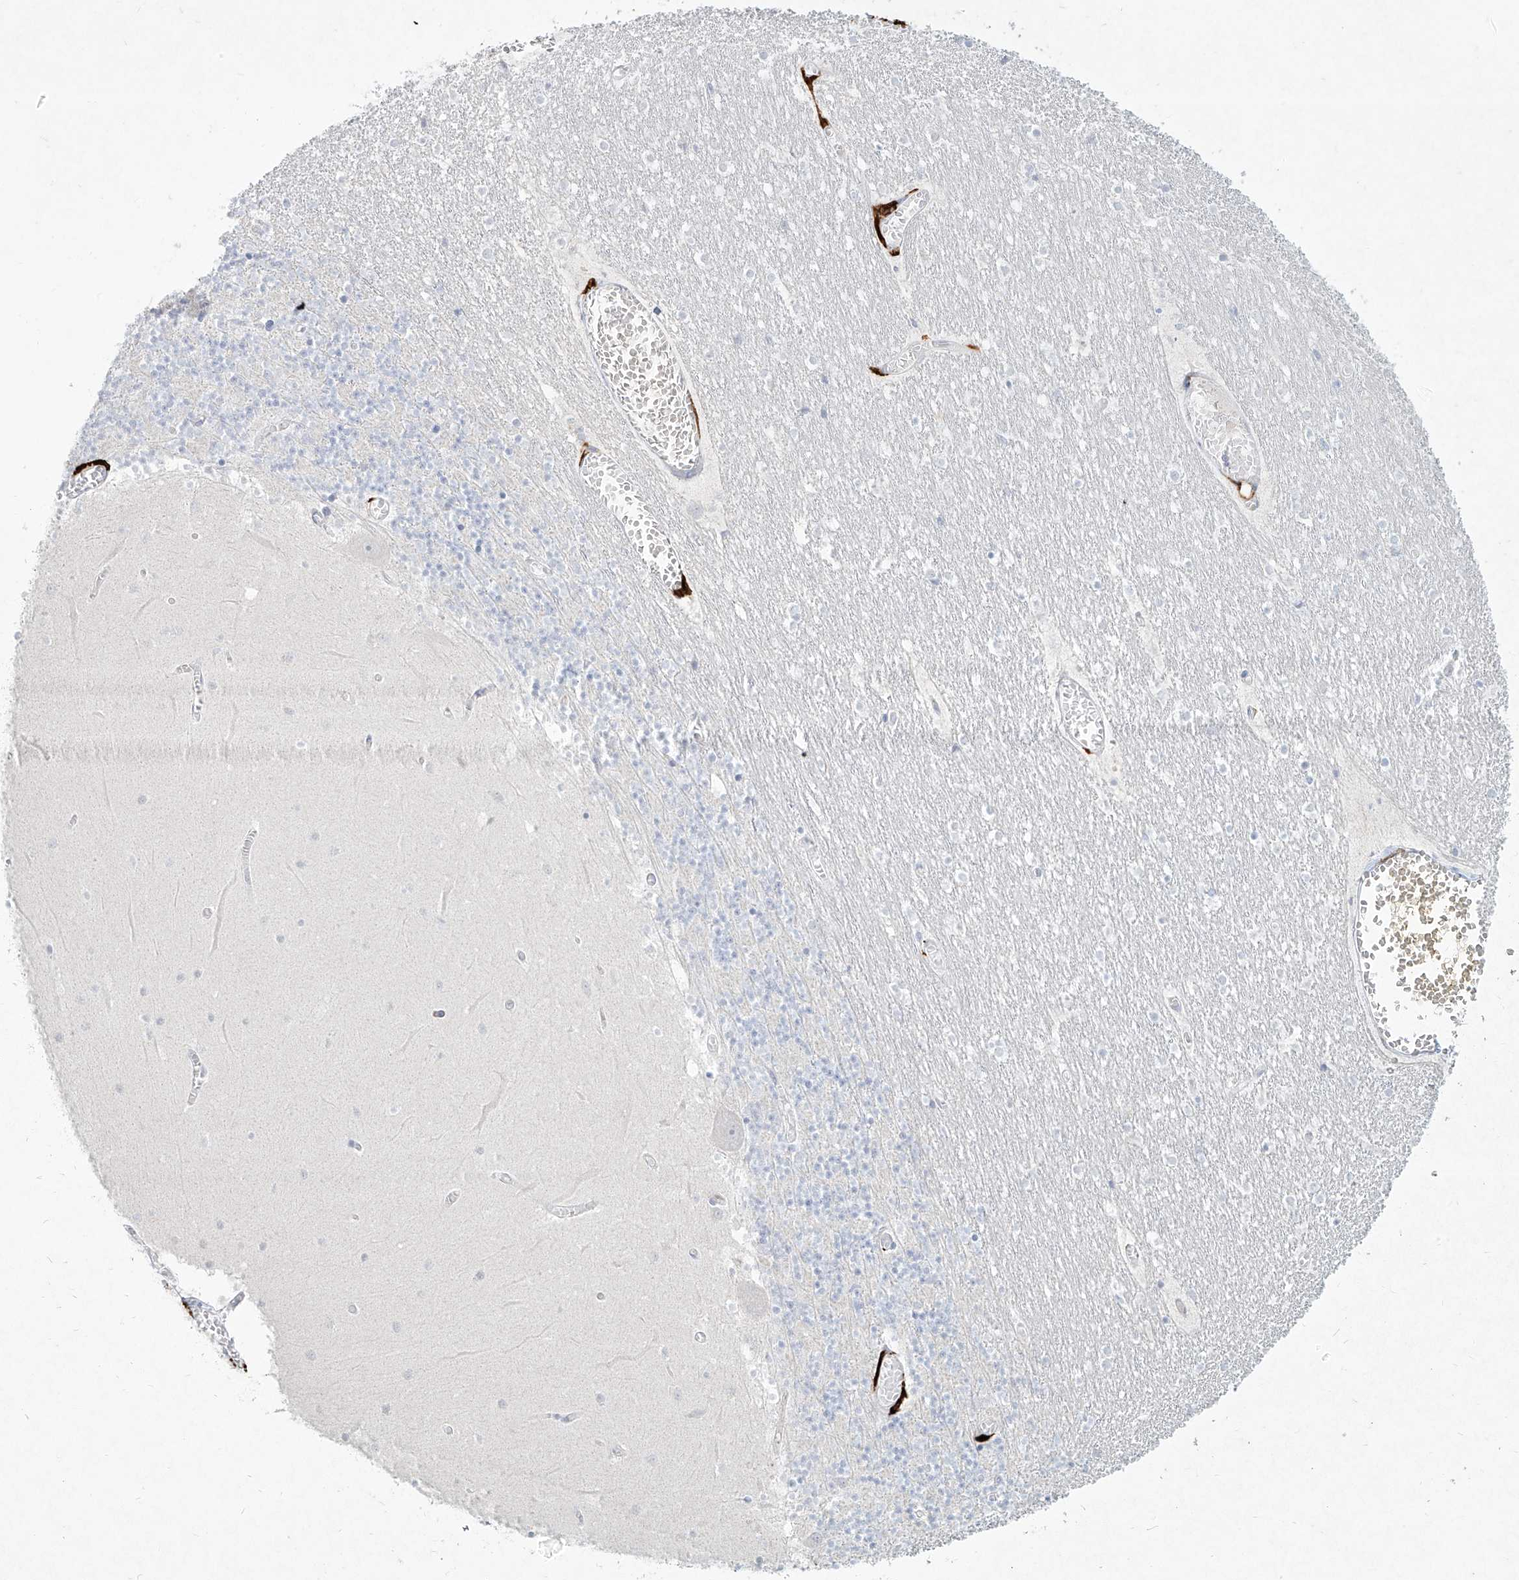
{"staining": {"intensity": "negative", "quantity": "none", "location": "none"}, "tissue": "cerebellum", "cell_type": "Cells in granular layer", "image_type": "normal", "snomed": [{"axis": "morphology", "description": "Normal tissue, NOS"}, {"axis": "topography", "description": "Cerebellum"}], "caption": "This is a photomicrograph of immunohistochemistry (IHC) staining of benign cerebellum, which shows no positivity in cells in granular layer.", "gene": "CD209", "patient": {"sex": "female", "age": 28}}